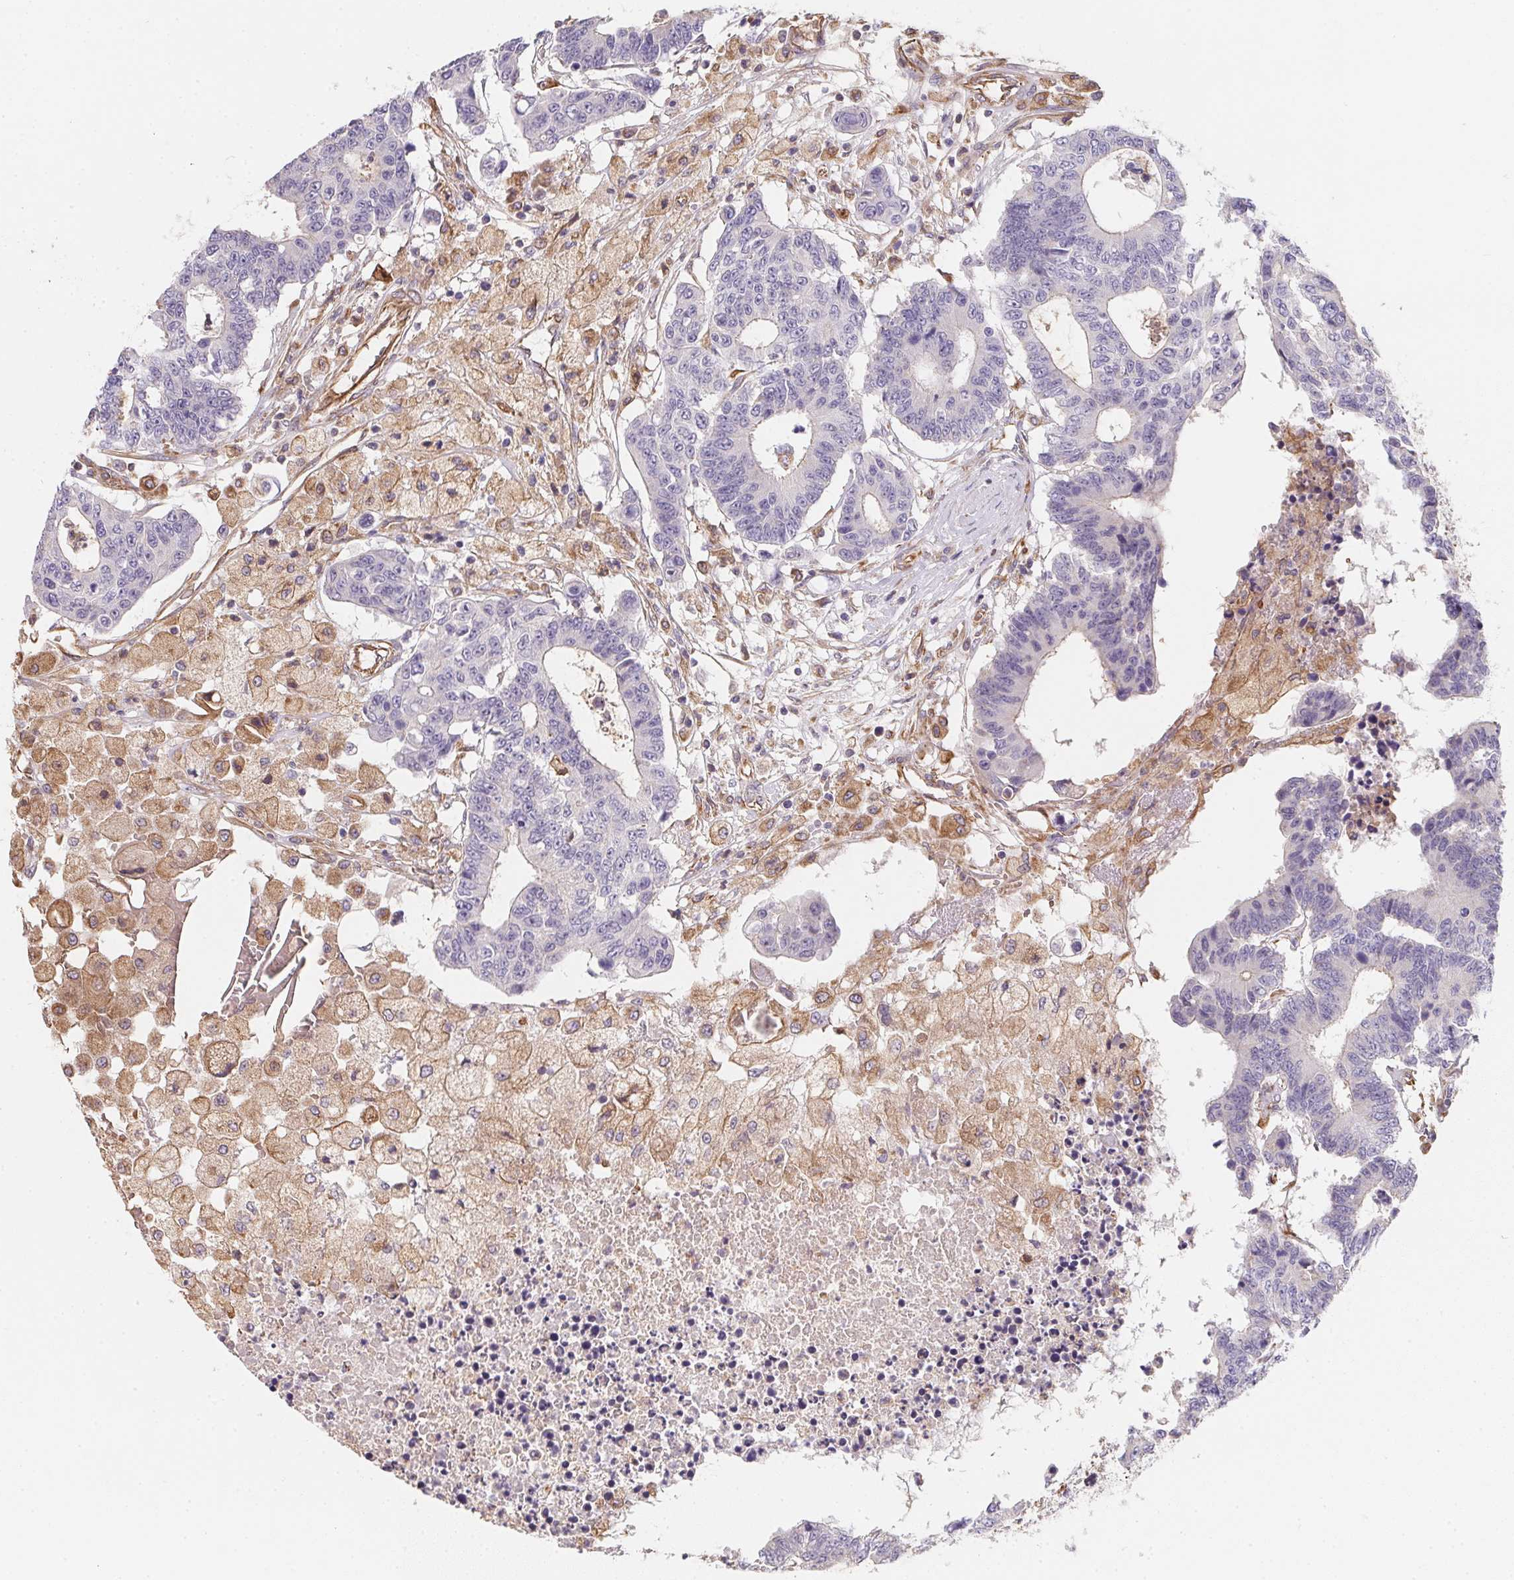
{"staining": {"intensity": "negative", "quantity": "none", "location": "none"}, "tissue": "colorectal cancer", "cell_type": "Tumor cells", "image_type": "cancer", "snomed": [{"axis": "morphology", "description": "Adenocarcinoma, NOS"}, {"axis": "topography", "description": "Colon"}], "caption": "The histopathology image exhibits no significant staining in tumor cells of colorectal cancer. The staining was performed using DAB to visualize the protein expression in brown, while the nuclei were stained in blue with hematoxylin (Magnification: 20x).", "gene": "TBKBP1", "patient": {"sex": "female", "age": 48}}